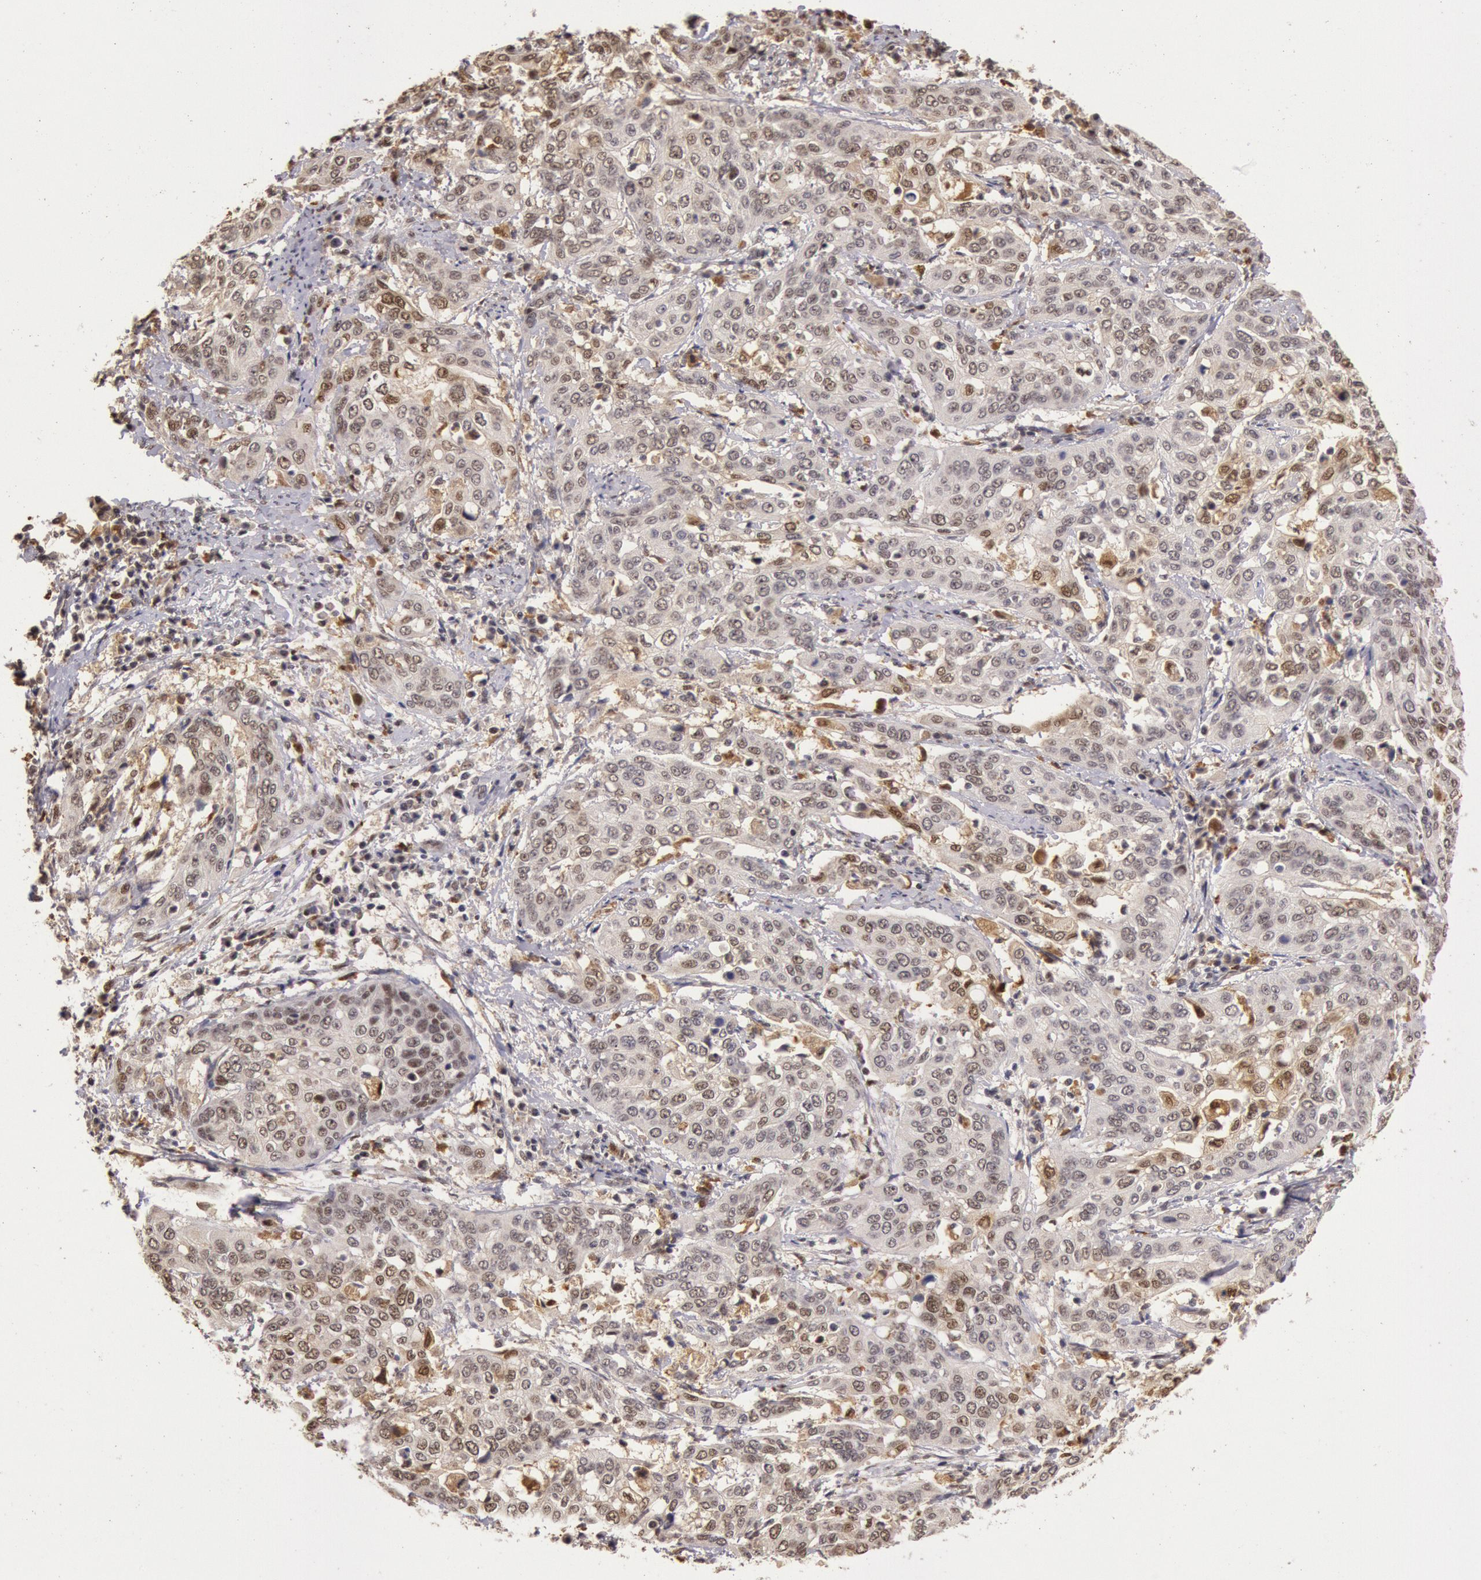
{"staining": {"intensity": "weak", "quantity": "25%-75%", "location": "nuclear"}, "tissue": "cervical cancer", "cell_type": "Tumor cells", "image_type": "cancer", "snomed": [{"axis": "morphology", "description": "Squamous cell carcinoma, NOS"}, {"axis": "topography", "description": "Cervix"}], "caption": "Weak nuclear positivity for a protein is appreciated in approximately 25%-75% of tumor cells of cervical cancer (squamous cell carcinoma) using immunohistochemistry.", "gene": "LIG4", "patient": {"sex": "female", "age": 41}}